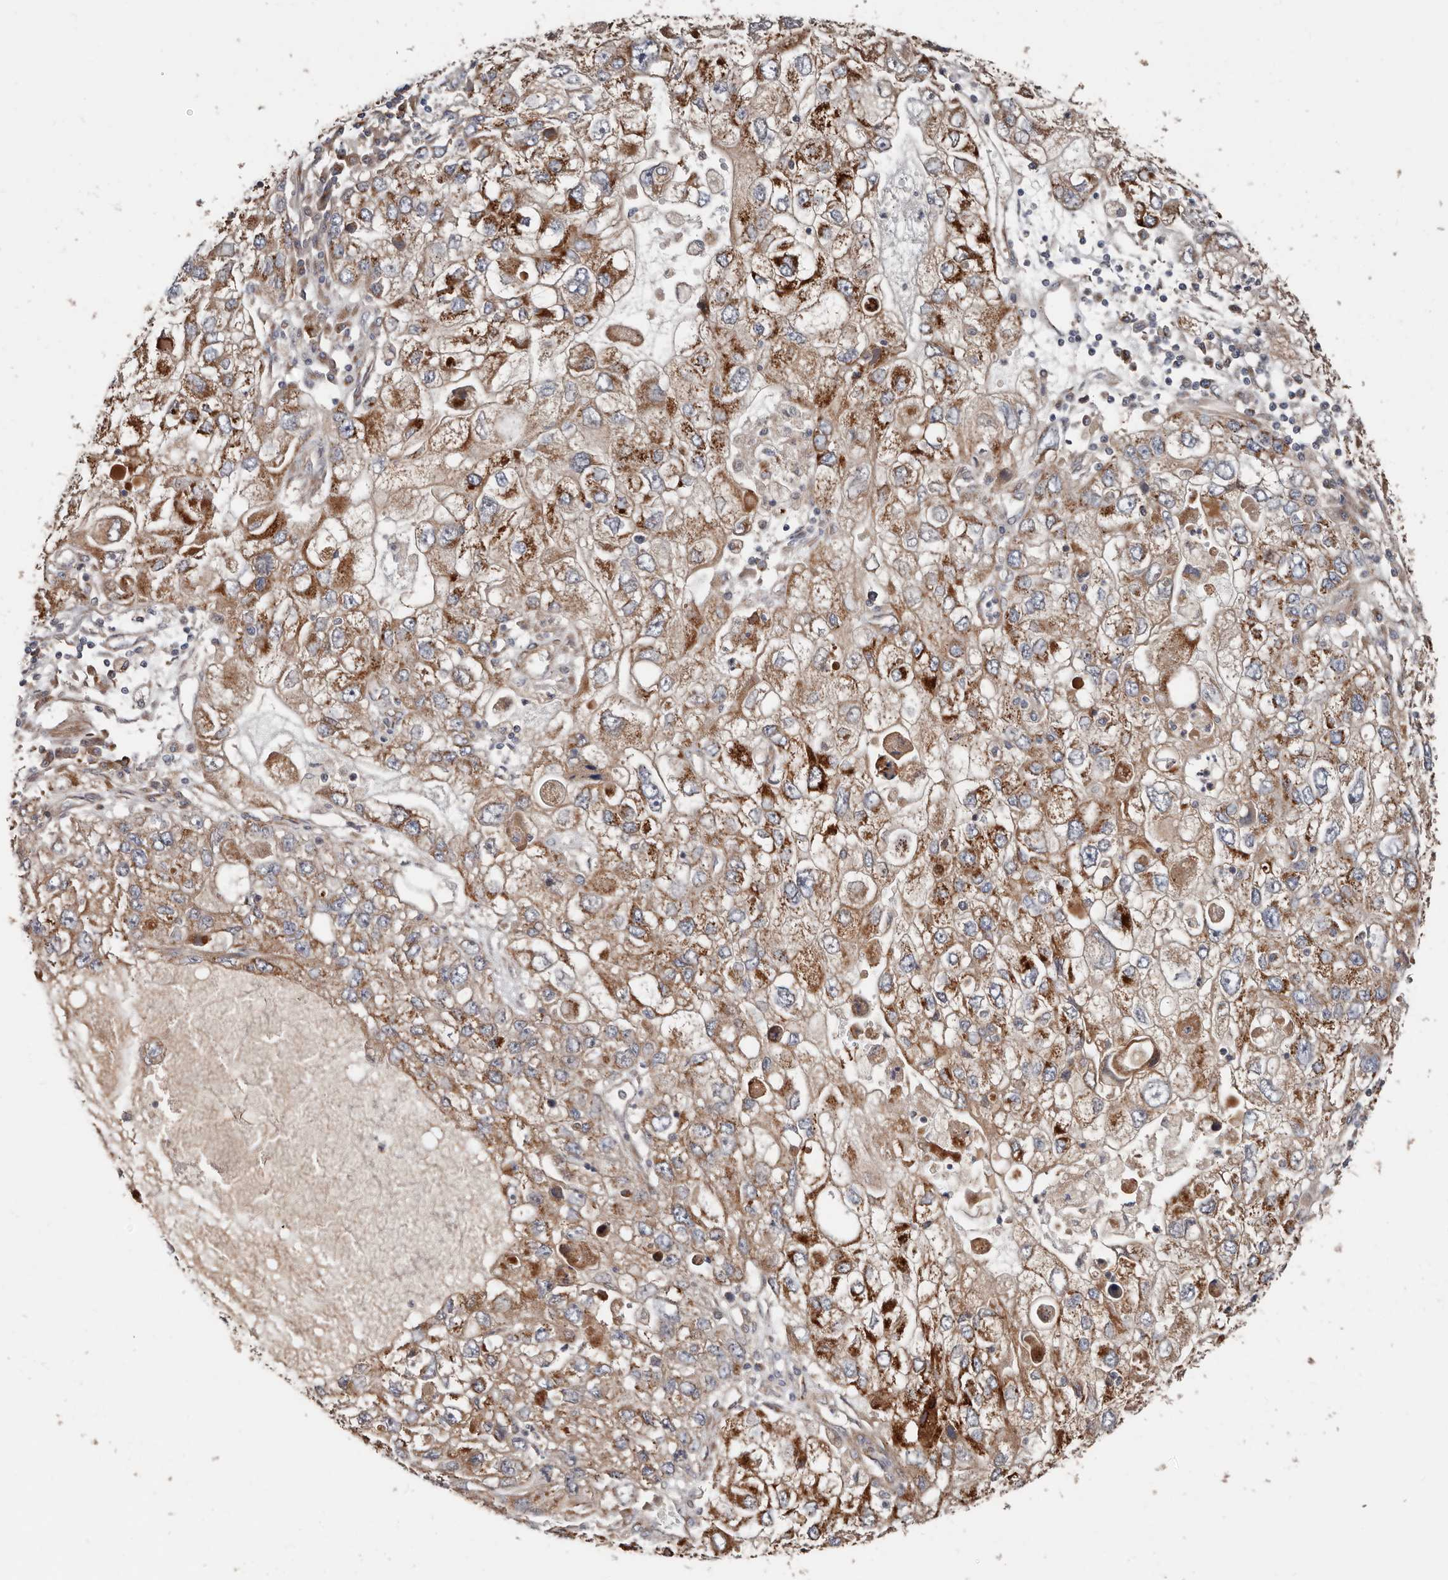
{"staining": {"intensity": "moderate", "quantity": ">75%", "location": "cytoplasmic/membranous"}, "tissue": "endometrial cancer", "cell_type": "Tumor cells", "image_type": "cancer", "snomed": [{"axis": "morphology", "description": "Adenocarcinoma, NOS"}, {"axis": "topography", "description": "Endometrium"}], "caption": "Brown immunohistochemical staining in human endometrial cancer displays moderate cytoplasmic/membranous expression in about >75% of tumor cells.", "gene": "COG1", "patient": {"sex": "female", "age": 49}}